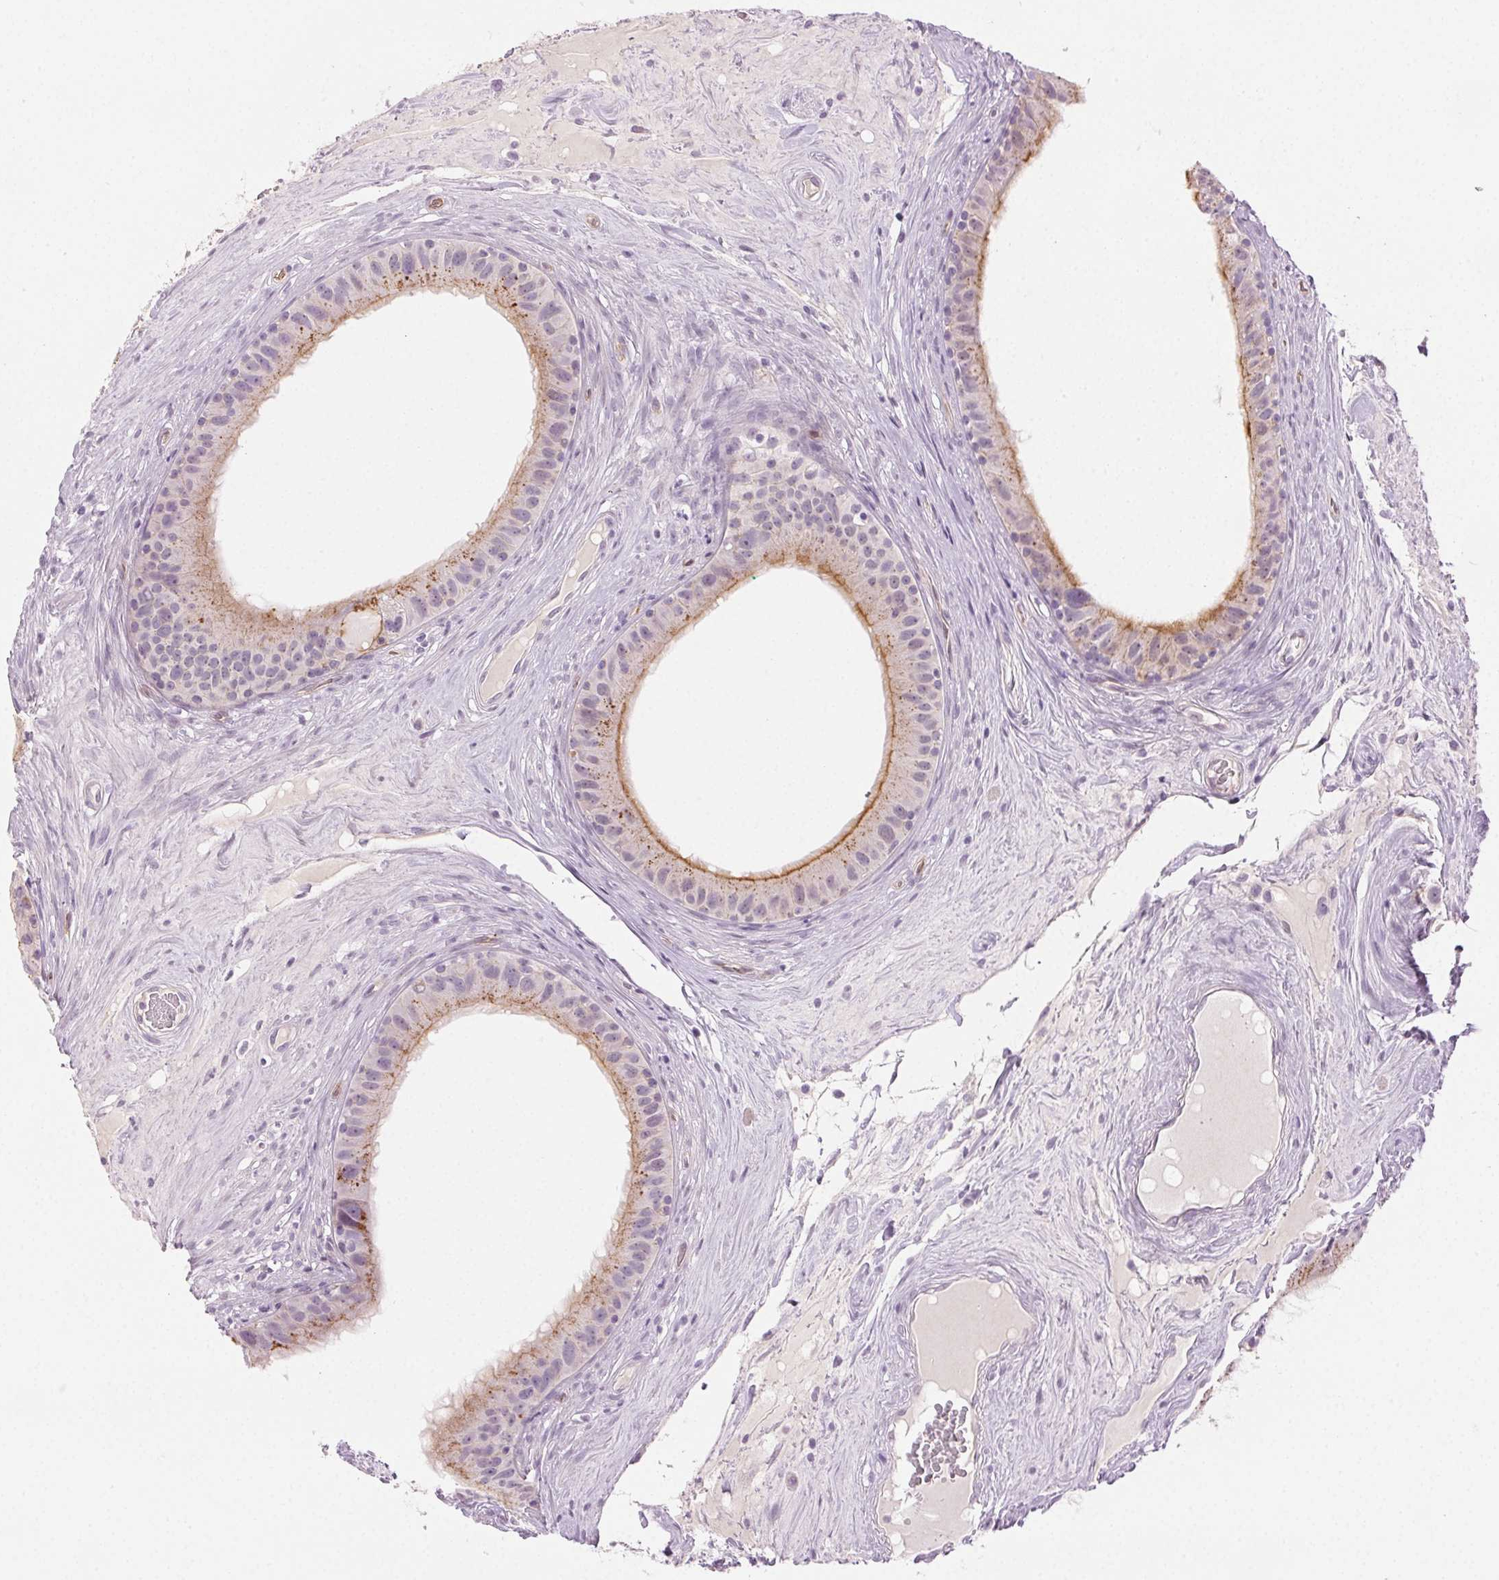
{"staining": {"intensity": "moderate", "quantity": "25%-75%", "location": "cytoplasmic/membranous"}, "tissue": "epididymis", "cell_type": "Glandular cells", "image_type": "normal", "snomed": [{"axis": "morphology", "description": "Normal tissue, NOS"}, {"axis": "topography", "description": "Epididymis"}], "caption": "Protein staining of unremarkable epididymis displays moderate cytoplasmic/membranous positivity in approximately 25%-75% of glandular cells.", "gene": "AIF1L", "patient": {"sex": "male", "age": 59}}